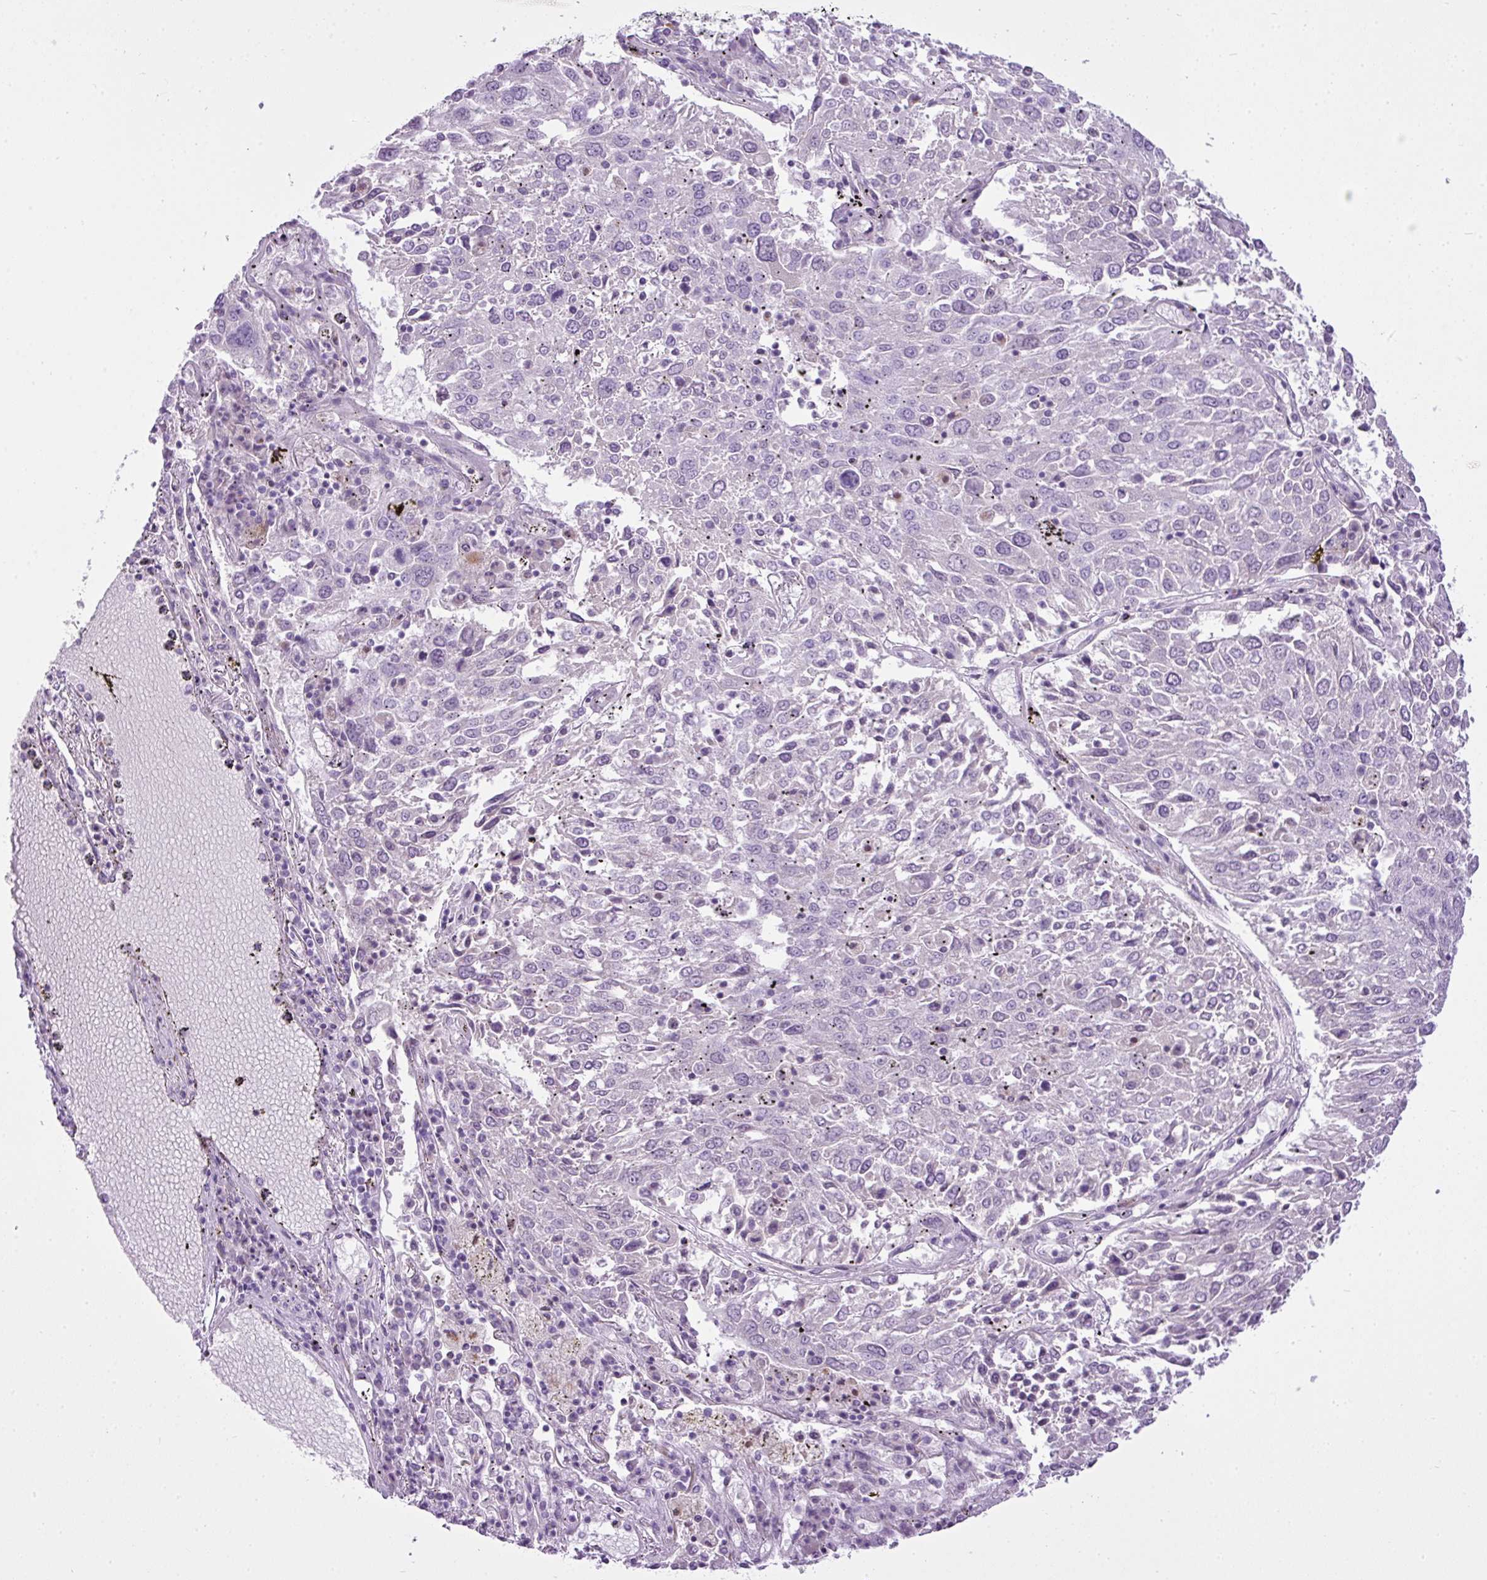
{"staining": {"intensity": "negative", "quantity": "none", "location": "none"}, "tissue": "lung cancer", "cell_type": "Tumor cells", "image_type": "cancer", "snomed": [{"axis": "morphology", "description": "Squamous cell carcinoma, NOS"}, {"axis": "topography", "description": "Lung"}], "caption": "A histopathology image of human lung cancer is negative for staining in tumor cells.", "gene": "FAM43A", "patient": {"sex": "male", "age": 65}}